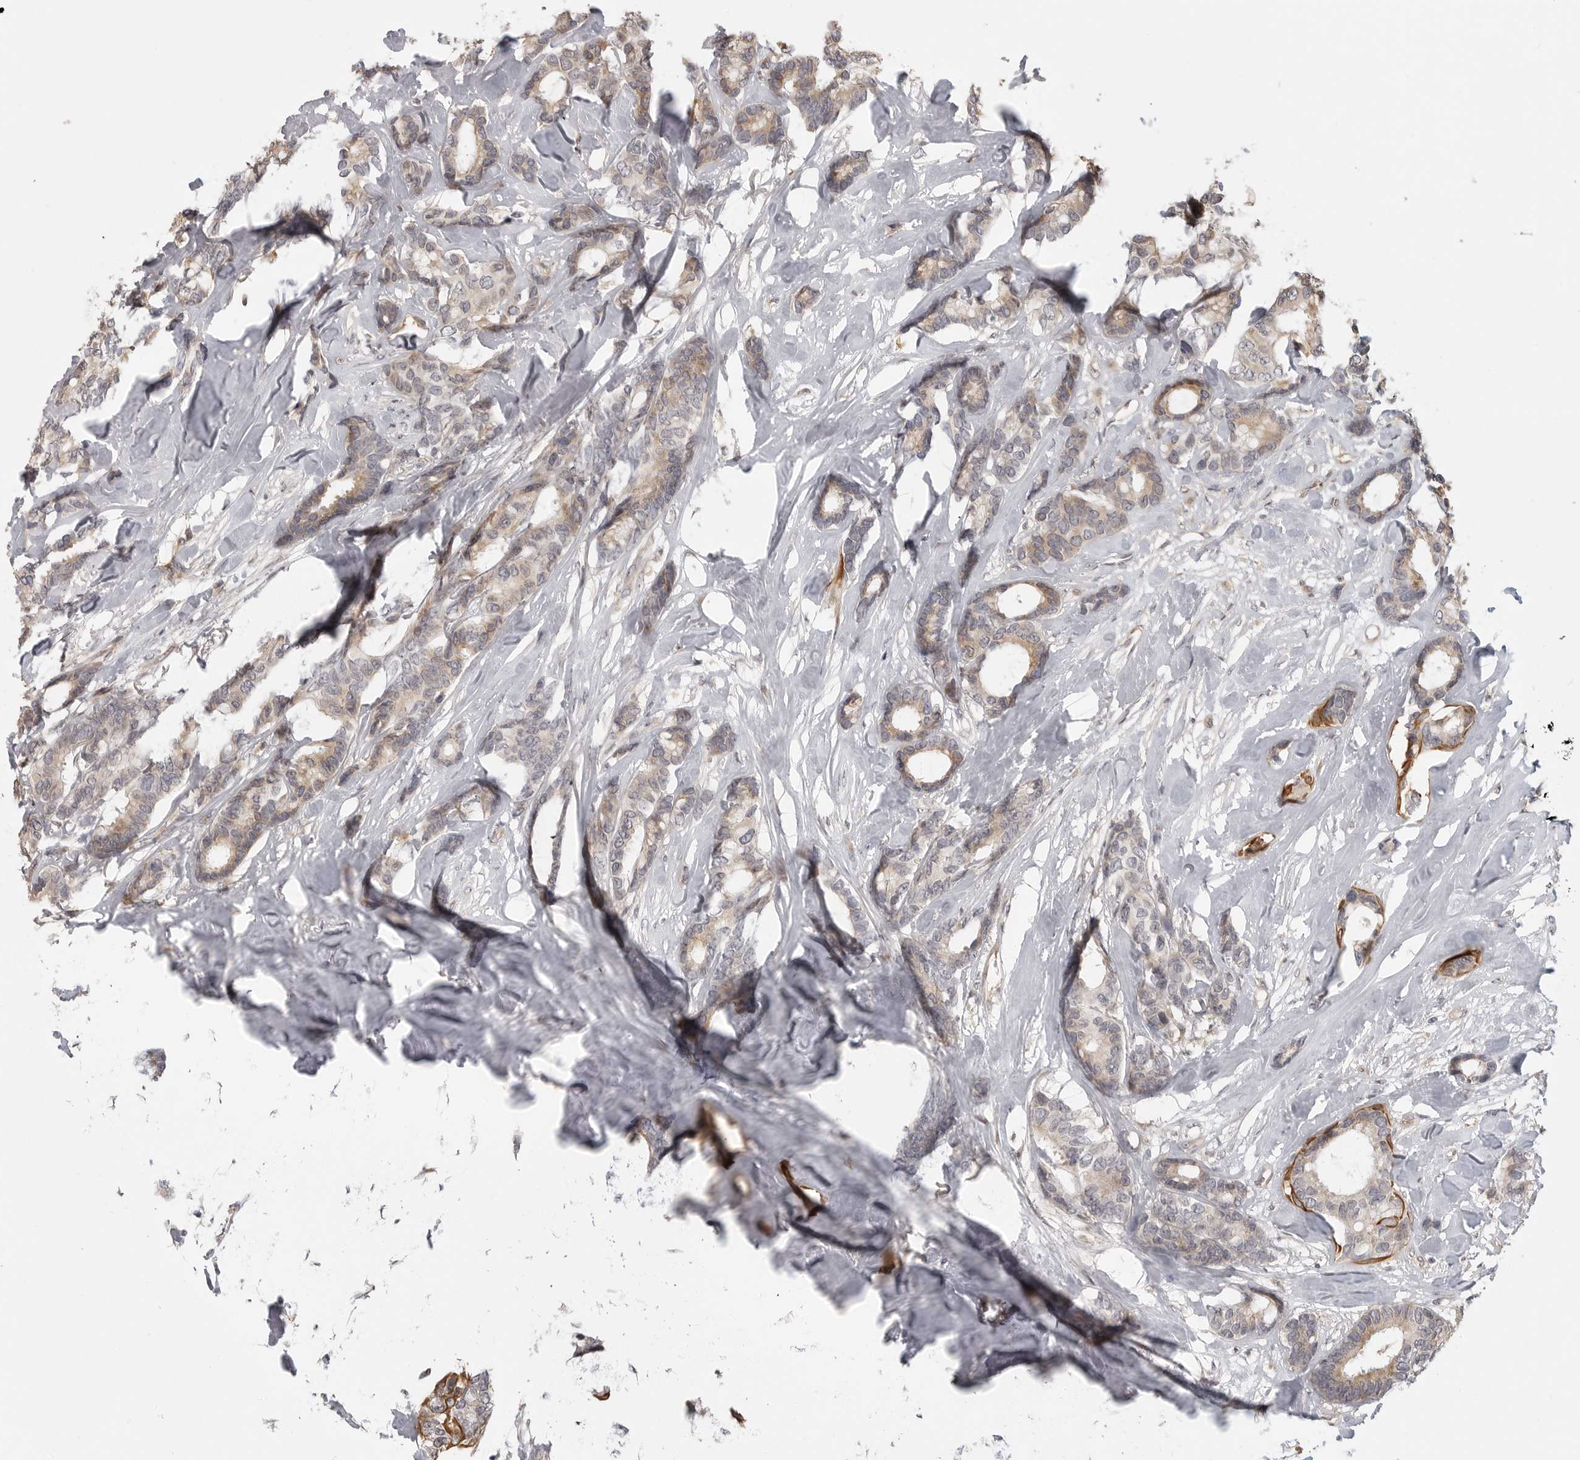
{"staining": {"intensity": "weak", "quantity": "25%-75%", "location": "cytoplasmic/membranous"}, "tissue": "breast cancer", "cell_type": "Tumor cells", "image_type": "cancer", "snomed": [{"axis": "morphology", "description": "Duct carcinoma"}, {"axis": "topography", "description": "Breast"}], "caption": "Immunohistochemistry (IHC) of breast infiltrating ductal carcinoma reveals low levels of weak cytoplasmic/membranous staining in about 25%-75% of tumor cells.", "gene": "IDO1", "patient": {"sex": "female", "age": 87}}